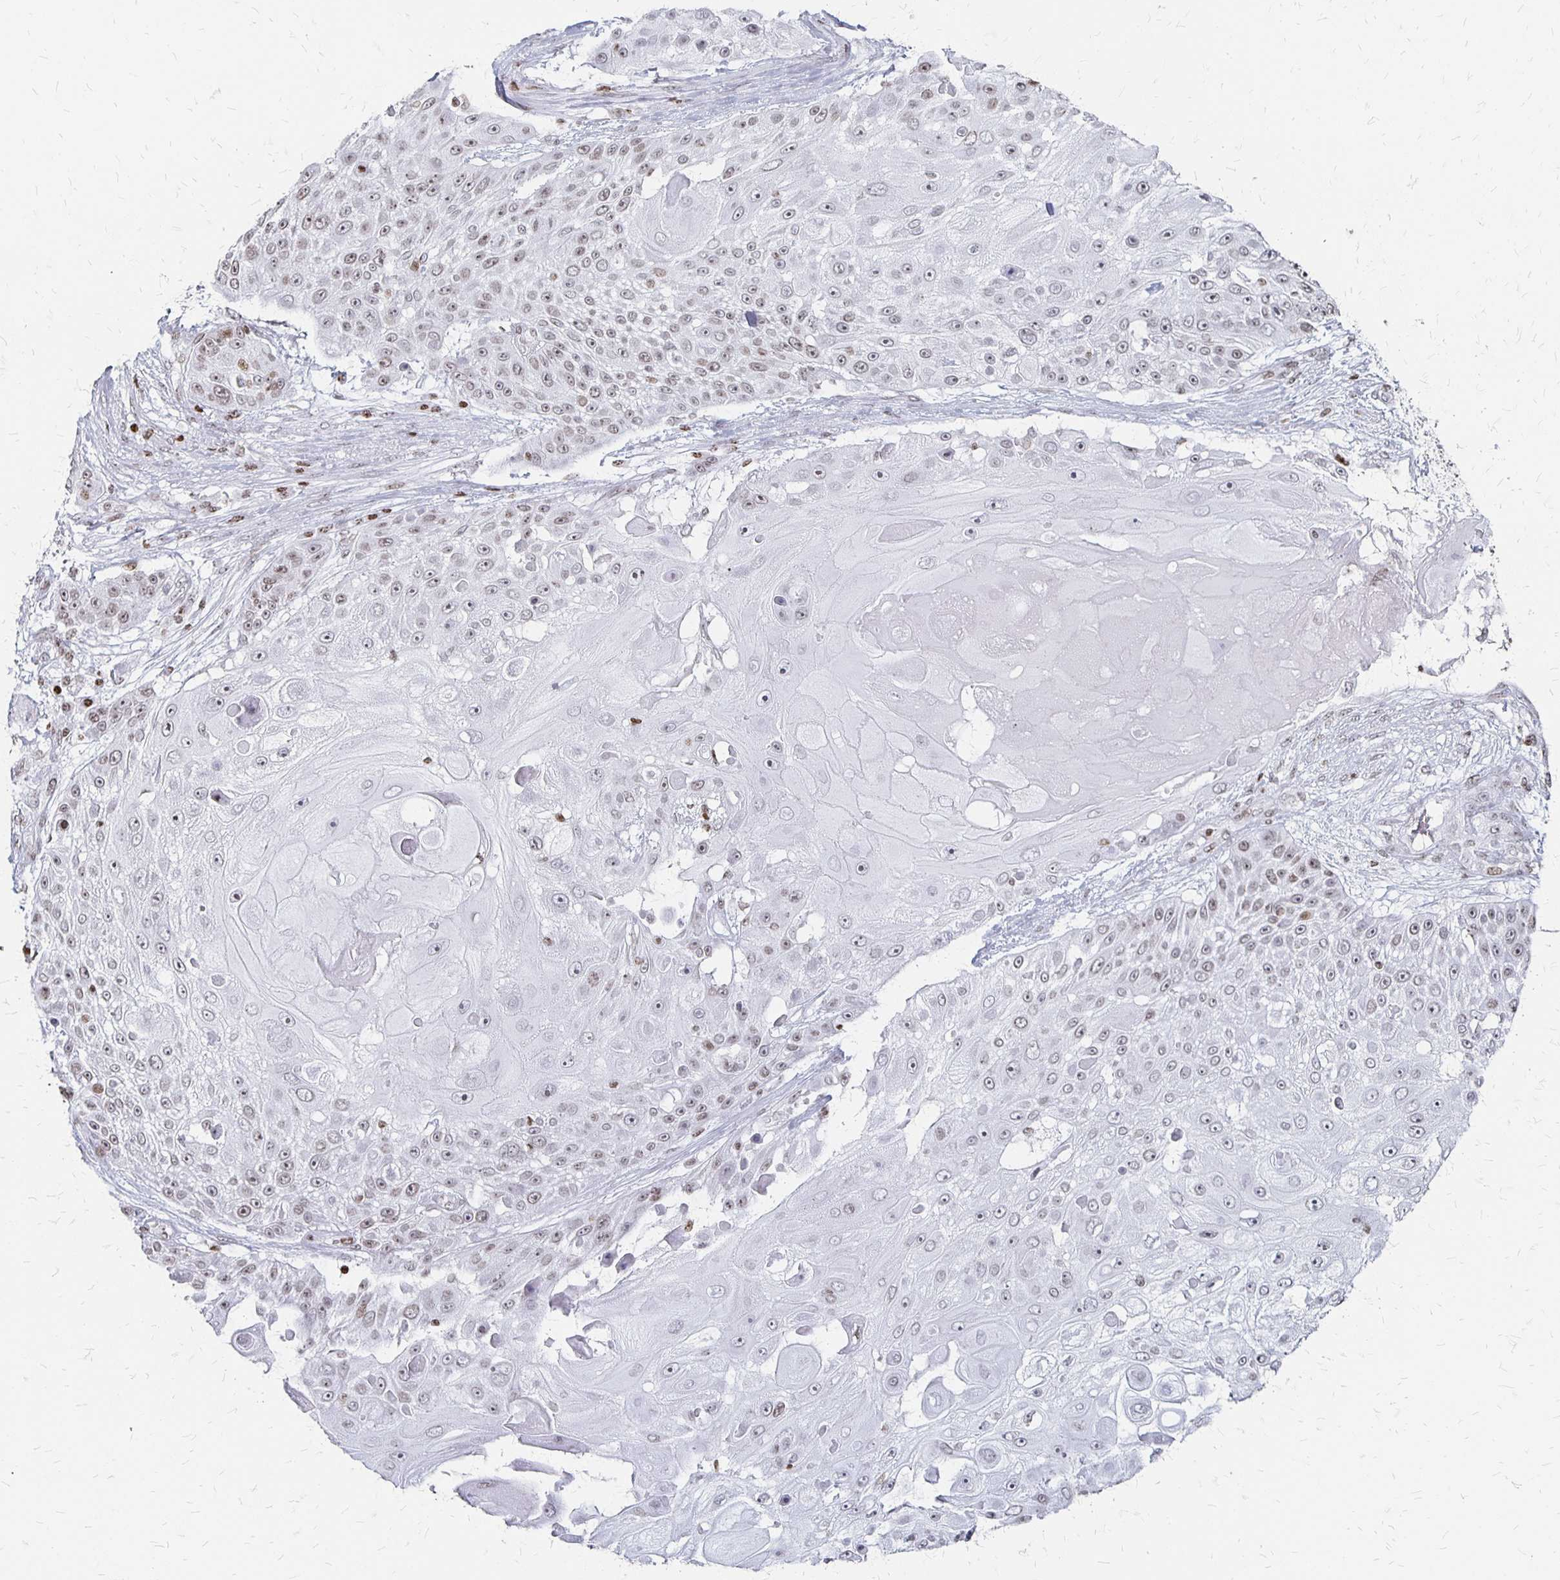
{"staining": {"intensity": "weak", "quantity": "<25%", "location": "nuclear"}, "tissue": "skin cancer", "cell_type": "Tumor cells", "image_type": "cancer", "snomed": [{"axis": "morphology", "description": "Squamous cell carcinoma, NOS"}, {"axis": "topography", "description": "Skin"}], "caption": "Immunohistochemical staining of squamous cell carcinoma (skin) shows no significant expression in tumor cells.", "gene": "ZNF280C", "patient": {"sex": "female", "age": 86}}